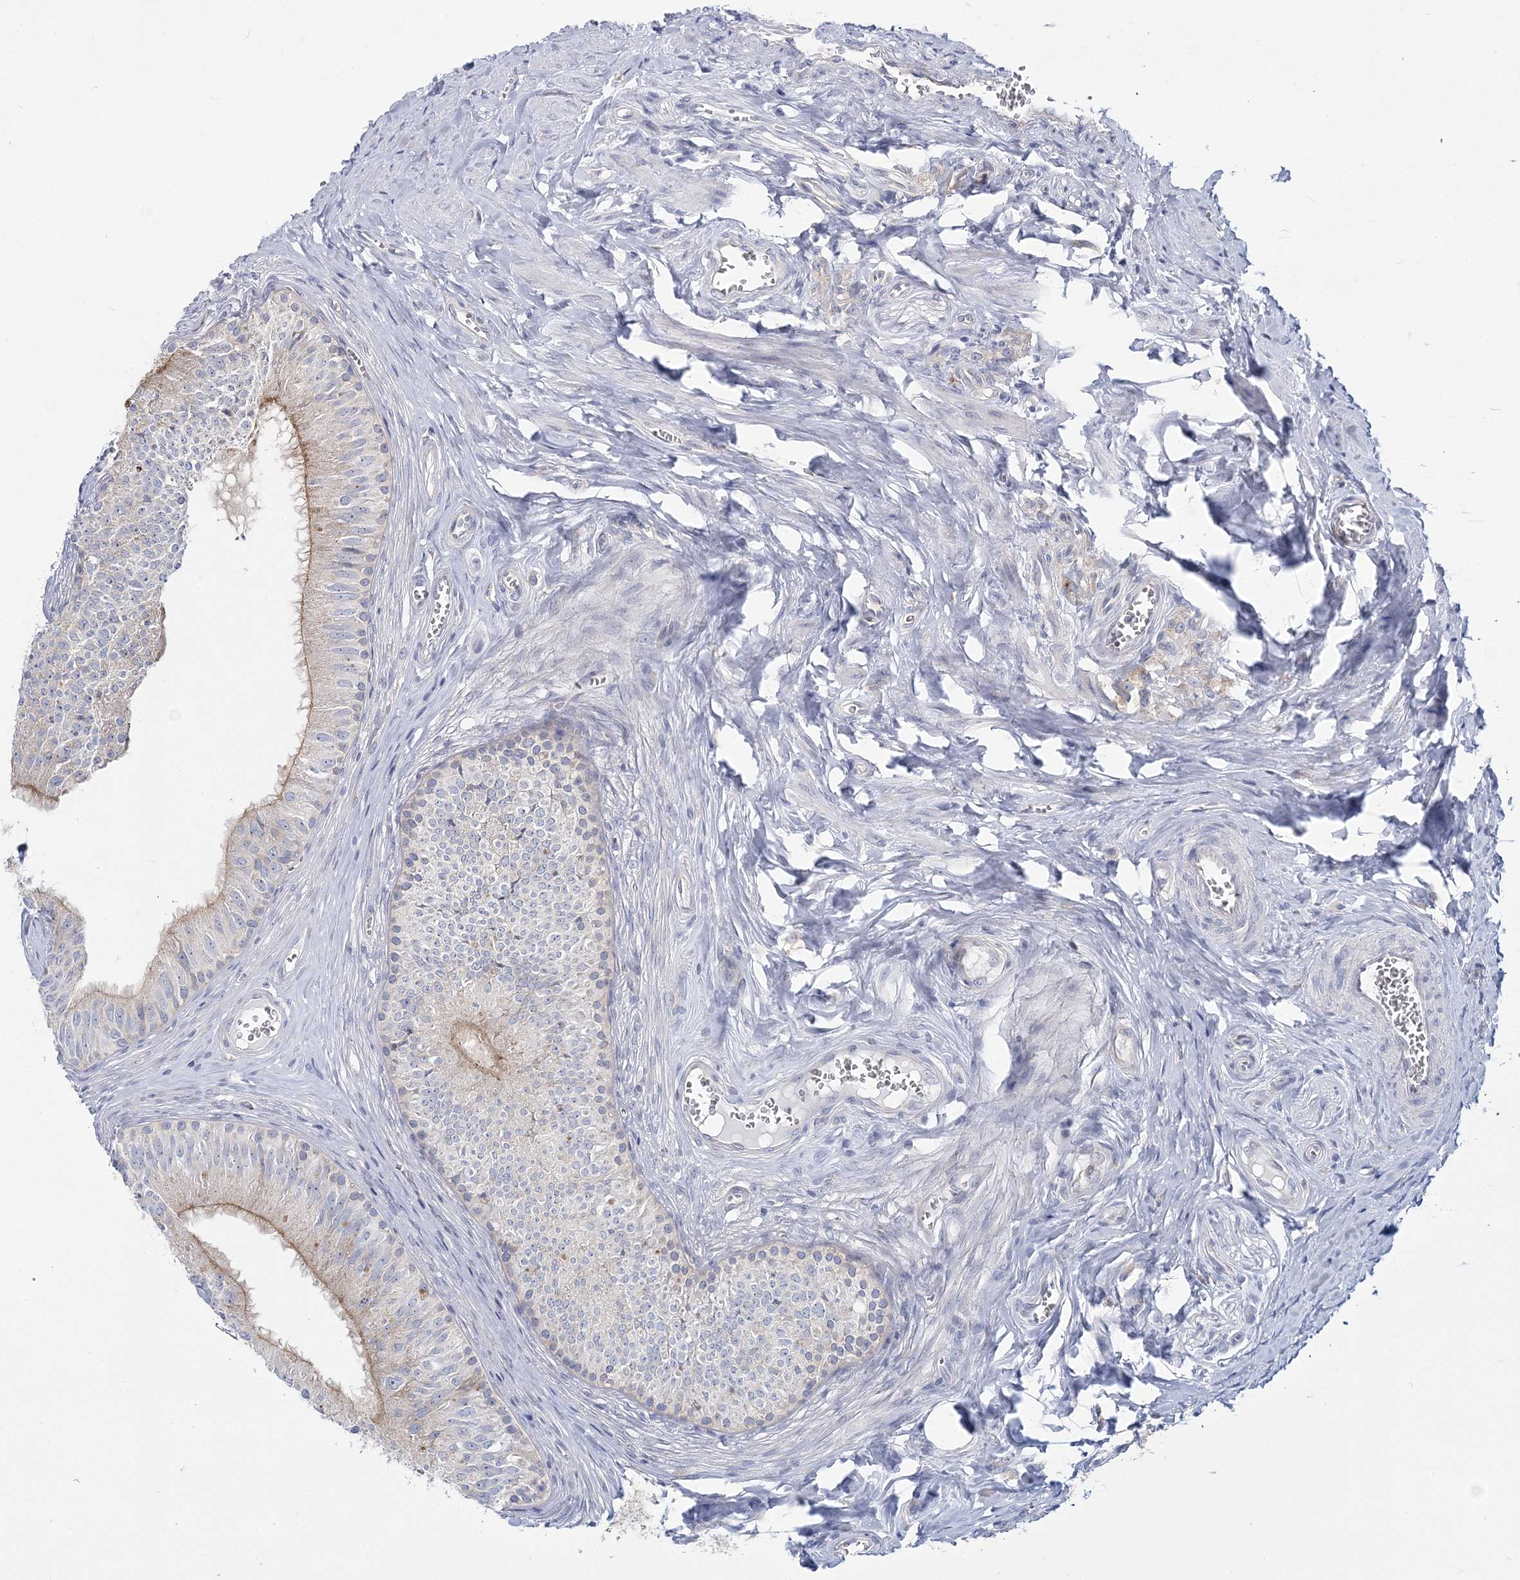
{"staining": {"intensity": "weak", "quantity": "25%-75%", "location": "cytoplasmic/membranous"}, "tissue": "epididymis", "cell_type": "Glandular cells", "image_type": "normal", "snomed": [{"axis": "morphology", "description": "Normal tissue, NOS"}, {"axis": "topography", "description": "Epididymis"}], "caption": "Brown immunohistochemical staining in benign human epididymis reveals weak cytoplasmic/membranous positivity in about 25%-75% of glandular cells.", "gene": "ATP11B", "patient": {"sex": "male", "age": 46}}